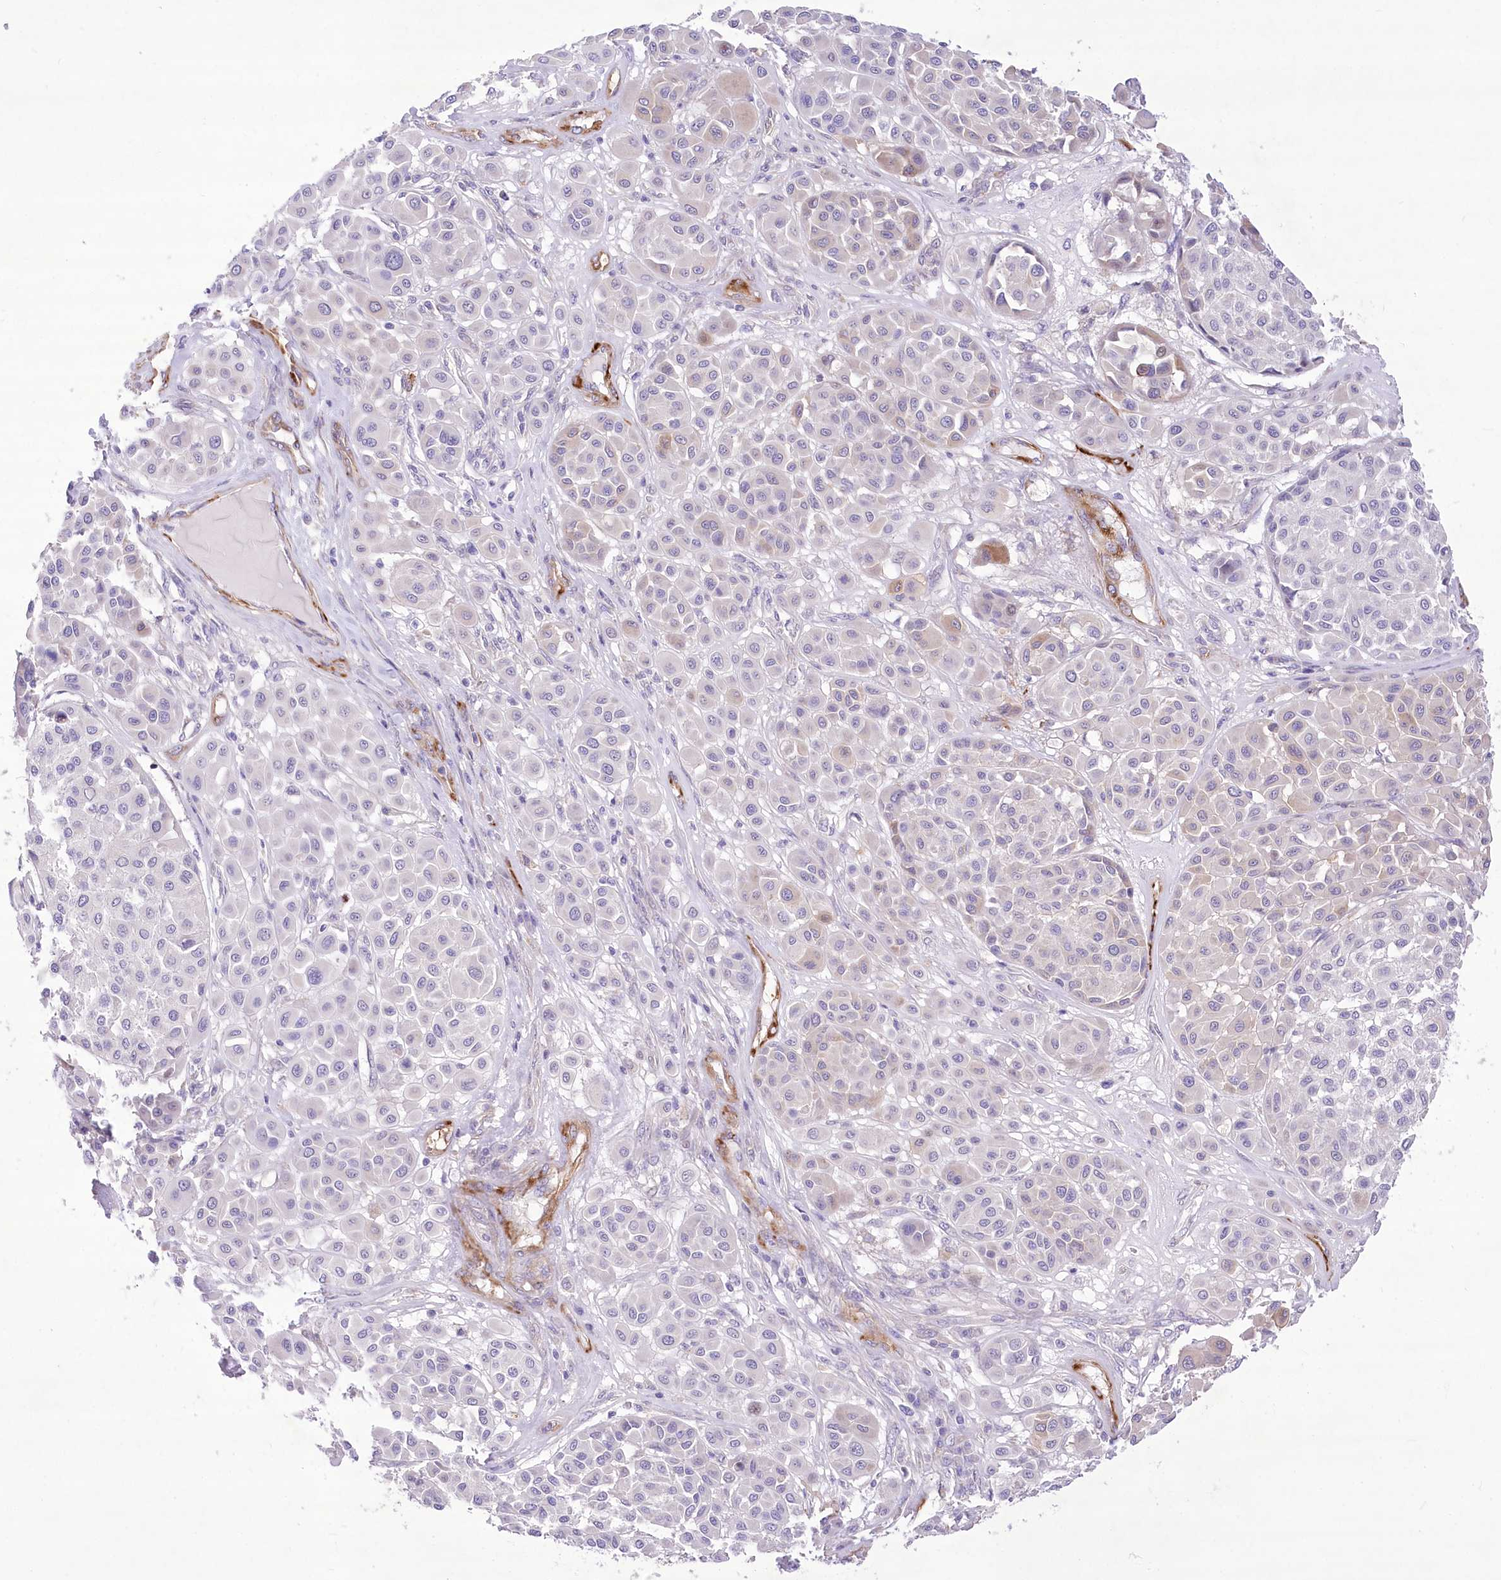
{"staining": {"intensity": "negative", "quantity": "none", "location": "none"}, "tissue": "melanoma", "cell_type": "Tumor cells", "image_type": "cancer", "snomed": [{"axis": "morphology", "description": "Malignant melanoma, Metastatic site"}, {"axis": "topography", "description": "Soft tissue"}], "caption": "An IHC image of malignant melanoma (metastatic site) is shown. There is no staining in tumor cells of malignant melanoma (metastatic site).", "gene": "ANGPTL3", "patient": {"sex": "male", "age": 41}}